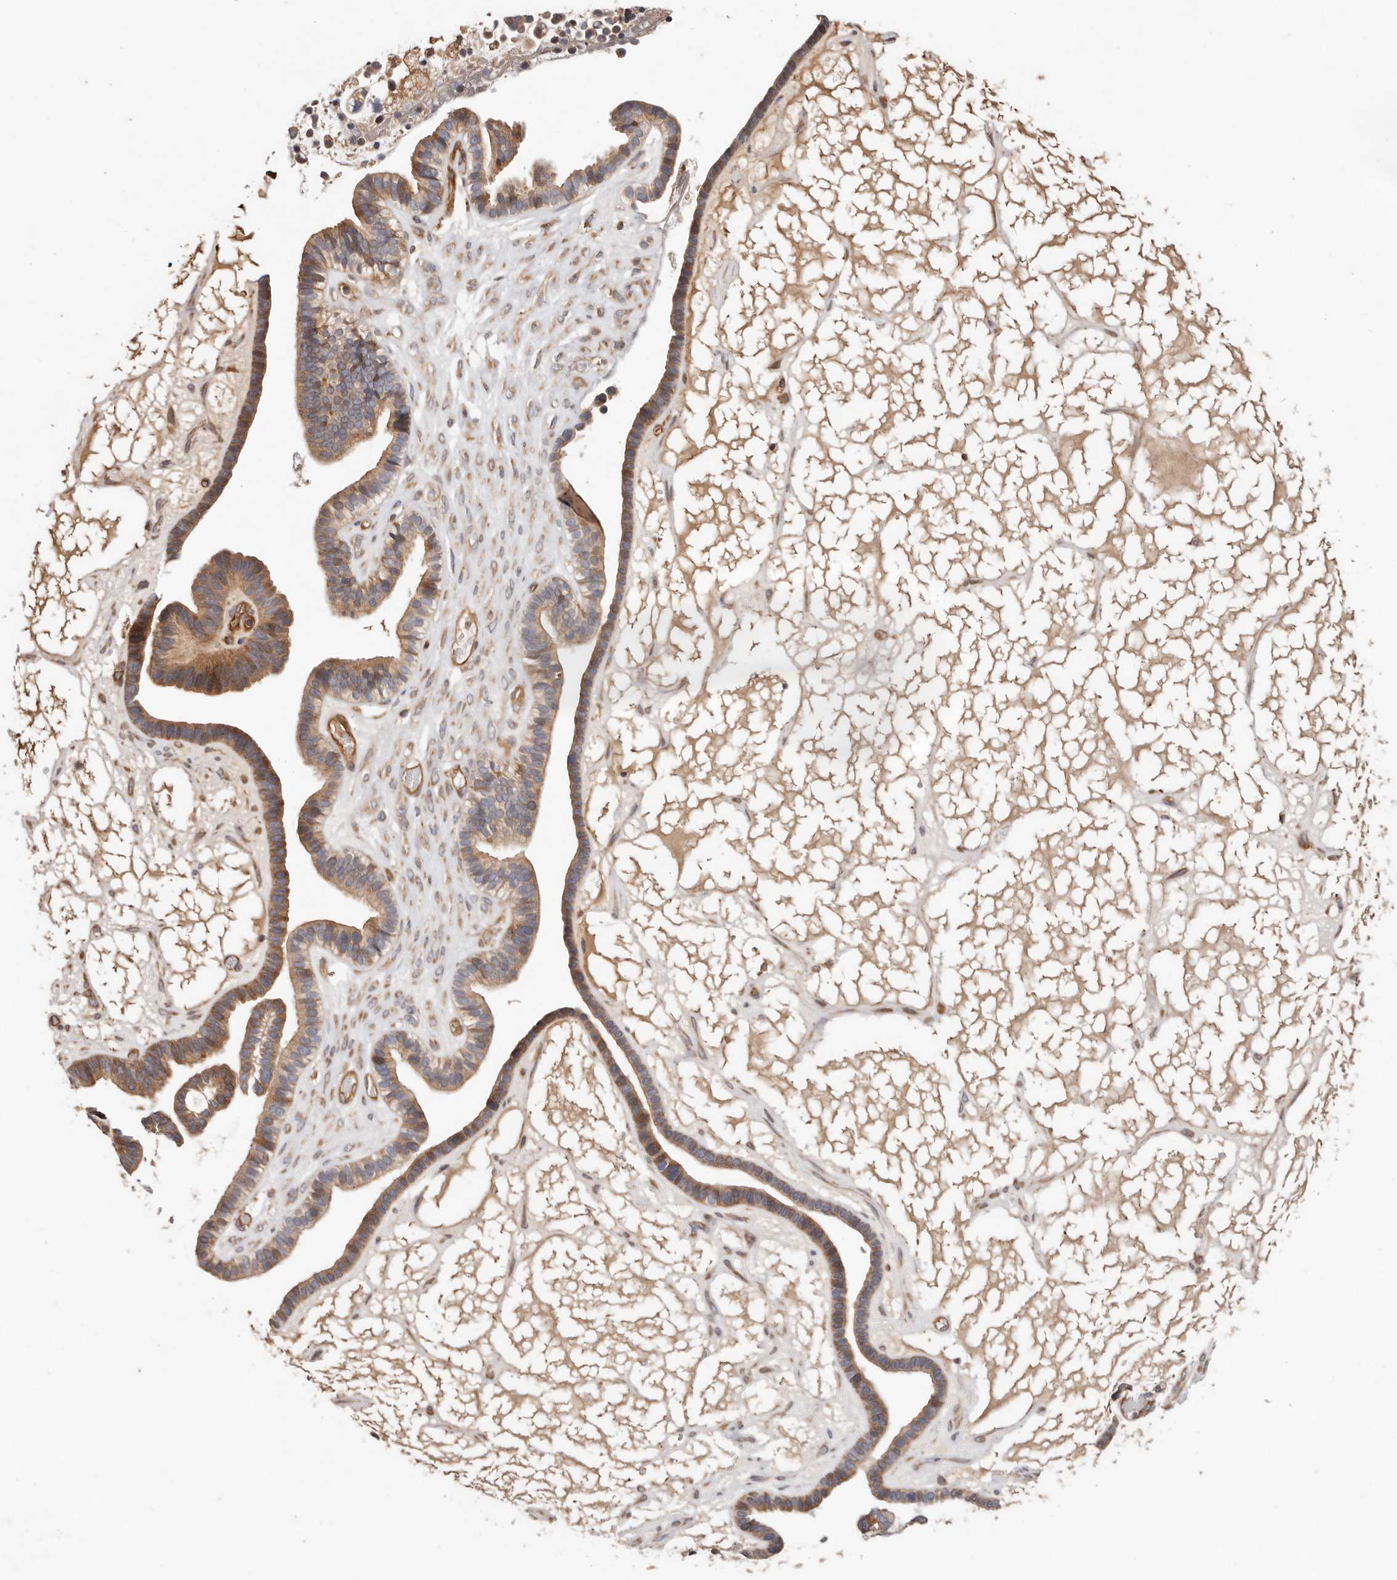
{"staining": {"intensity": "moderate", "quantity": ">75%", "location": "cytoplasmic/membranous"}, "tissue": "ovarian cancer", "cell_type": "Tumor cells", "image_type": "cancer", "snomed": [{"axis": "morphology", "description": "Cystadenocarcinoma, serous, NOS"}, {"axis": "topography", "description": "Ovary"}], "caption": "About >75% of tumor cells in ovarian serous cystadenocarcinoma show moderate cytoplasmic/membranous protein positivity as visualized by brown immunohistochemical staining.", "gene": "MACF1", "patient": {"sex": "female", "age": 56}}